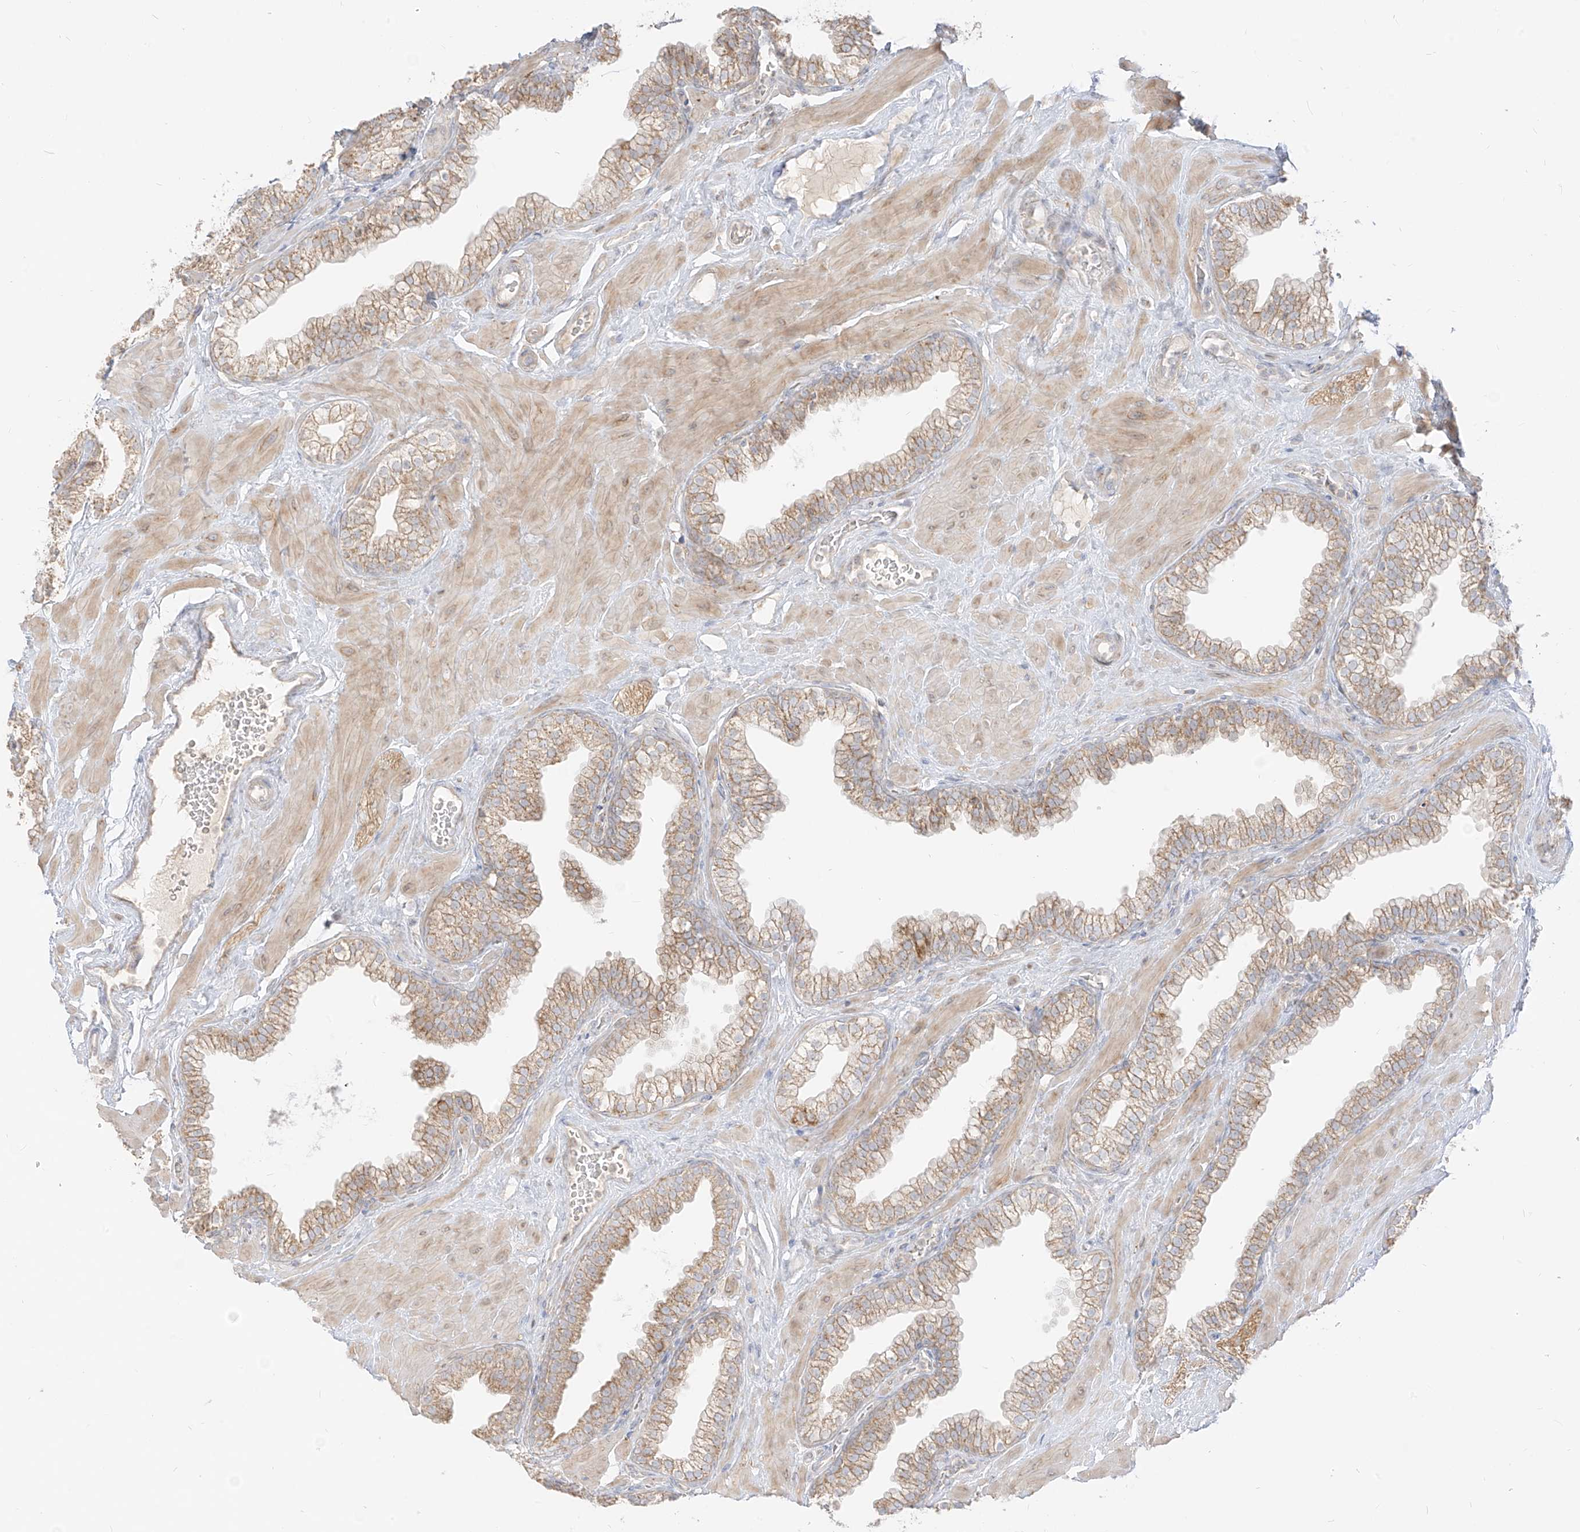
{"staining": {"intensity": "moderate", "quantity": "25%-75%", "location": "cytoplasmic/membranous"}, "tissue": "prostate", "cell_type": "Glandular cells", "image_type": "normal", "snomed": [{"axis": "morphology", "description": "Normal tissue, NOS"}, {"axis": "morphology", "description": "Urothelial carcinoma, Low grade"}, {"axis": "topography", "description": "Urinary bladder"}, {"axis": "topography", "description": "Prostate"}], "caption": "The image exhibits a brown stain indicating the presence of a protein in the cytoplasmic/membranous of glandular cells in prostate. The staining is performed using DAB (3,3'-diaminobenzidine) brown chromogen to label protein expression. The nuclei are counter-stained blue using hematoxylin.", "gene": "ZIM3", "patient": {"sex": "male", "age": 60}}